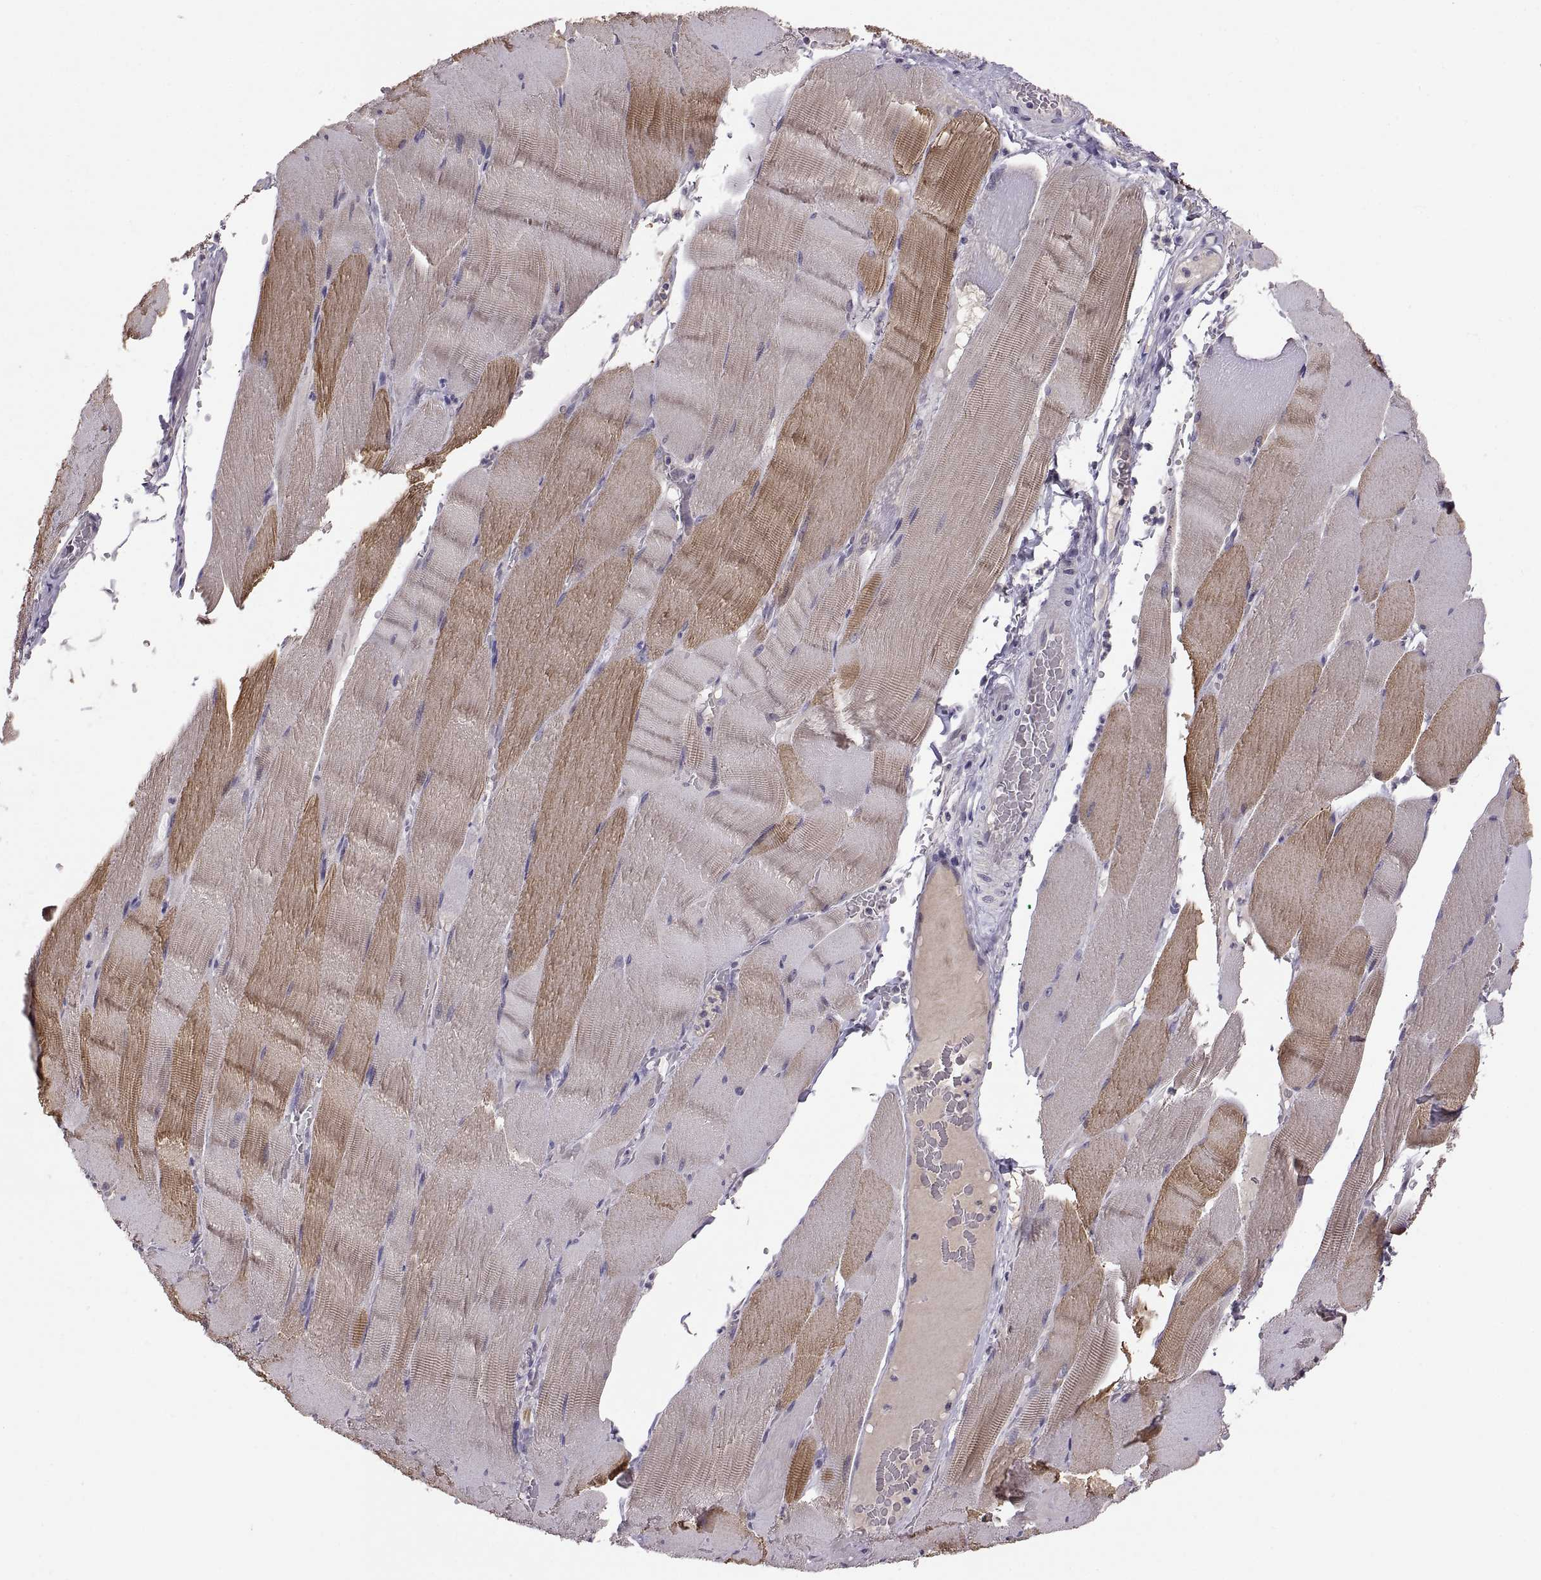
{"staining": {"intensity": "moderate", "quantity": "25%-75%", "location": "cytoplasmic/membranous"}, "tissue": "skeletal muscle", "cell_type": "Myocytes", "image_type": "normal", "snomed": [{"axis": "morphology", "description": "Normal tissue, NOS"}, {"axis": "topography", "description": "Skeletal muscle"}], "caption": "The micrograph displays a brown stain indicating the presence of a protein in the cytoplasmic/membranous of myocytes in skeletal muscle.", "gene": "ACSBG2", "patient": {"sex": "male", "age": 56}}